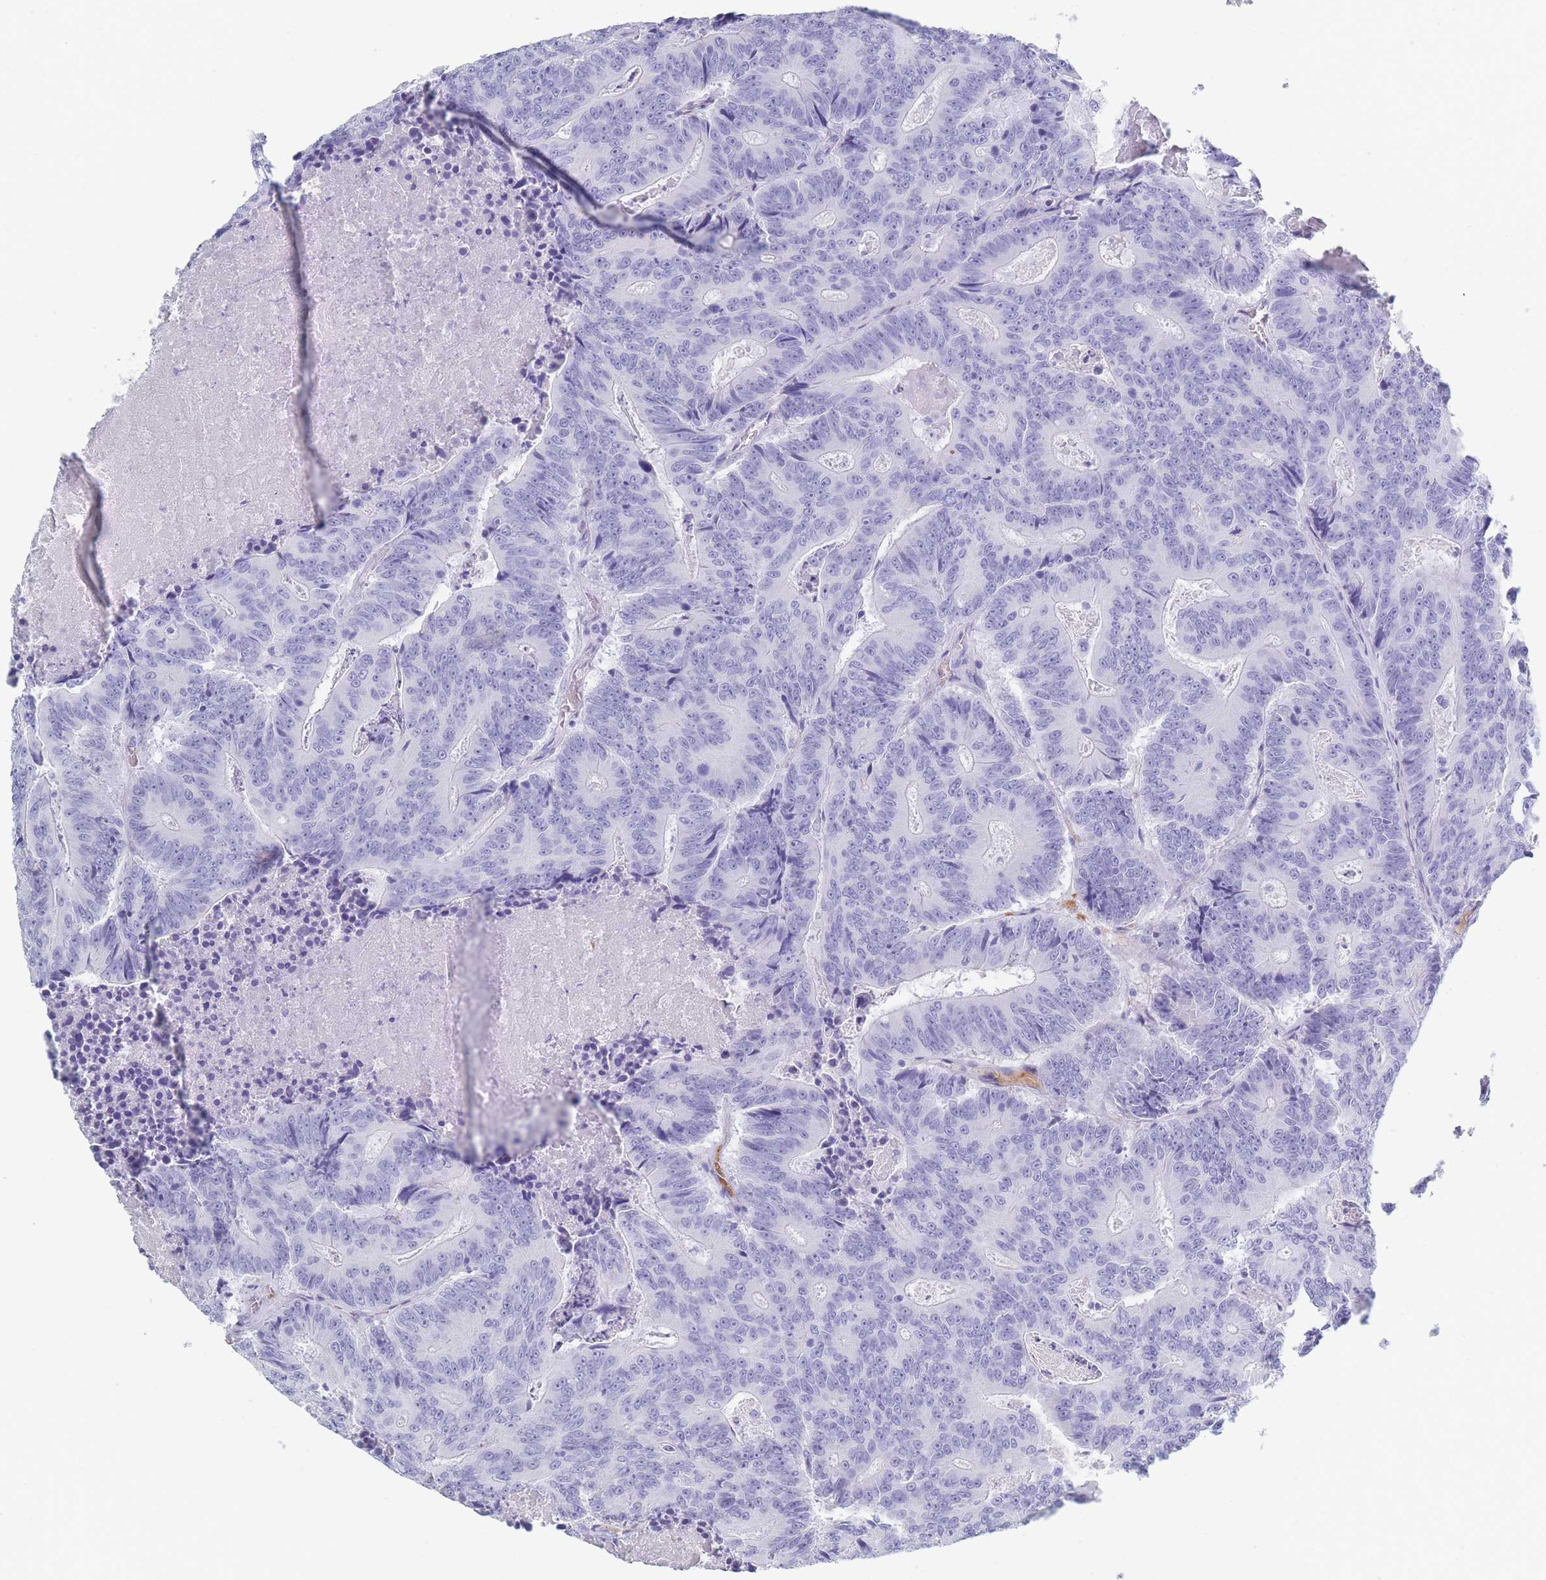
{"staining": {"intensity": "negative", "quantity": "none", "location": "none"}, "tissue": "colorectal cancer", "cell_type": "Tumor cells", "image_type": "cancer", "snomed": [{"axis": "morphology", "description": "Adenocarcinoma, NOS"}, {"axis": "topography", "description": "Colon"}], "caption": "This histopathology image is of adenocarcinoma (colorectal) stained with immunohistochemistry to label a protein in brown with the nuclei are counter-stained blue. There is no positivity in tumor cells.", "gene": "OR5D16", "patient": {"sex": "male", "age": 83}}